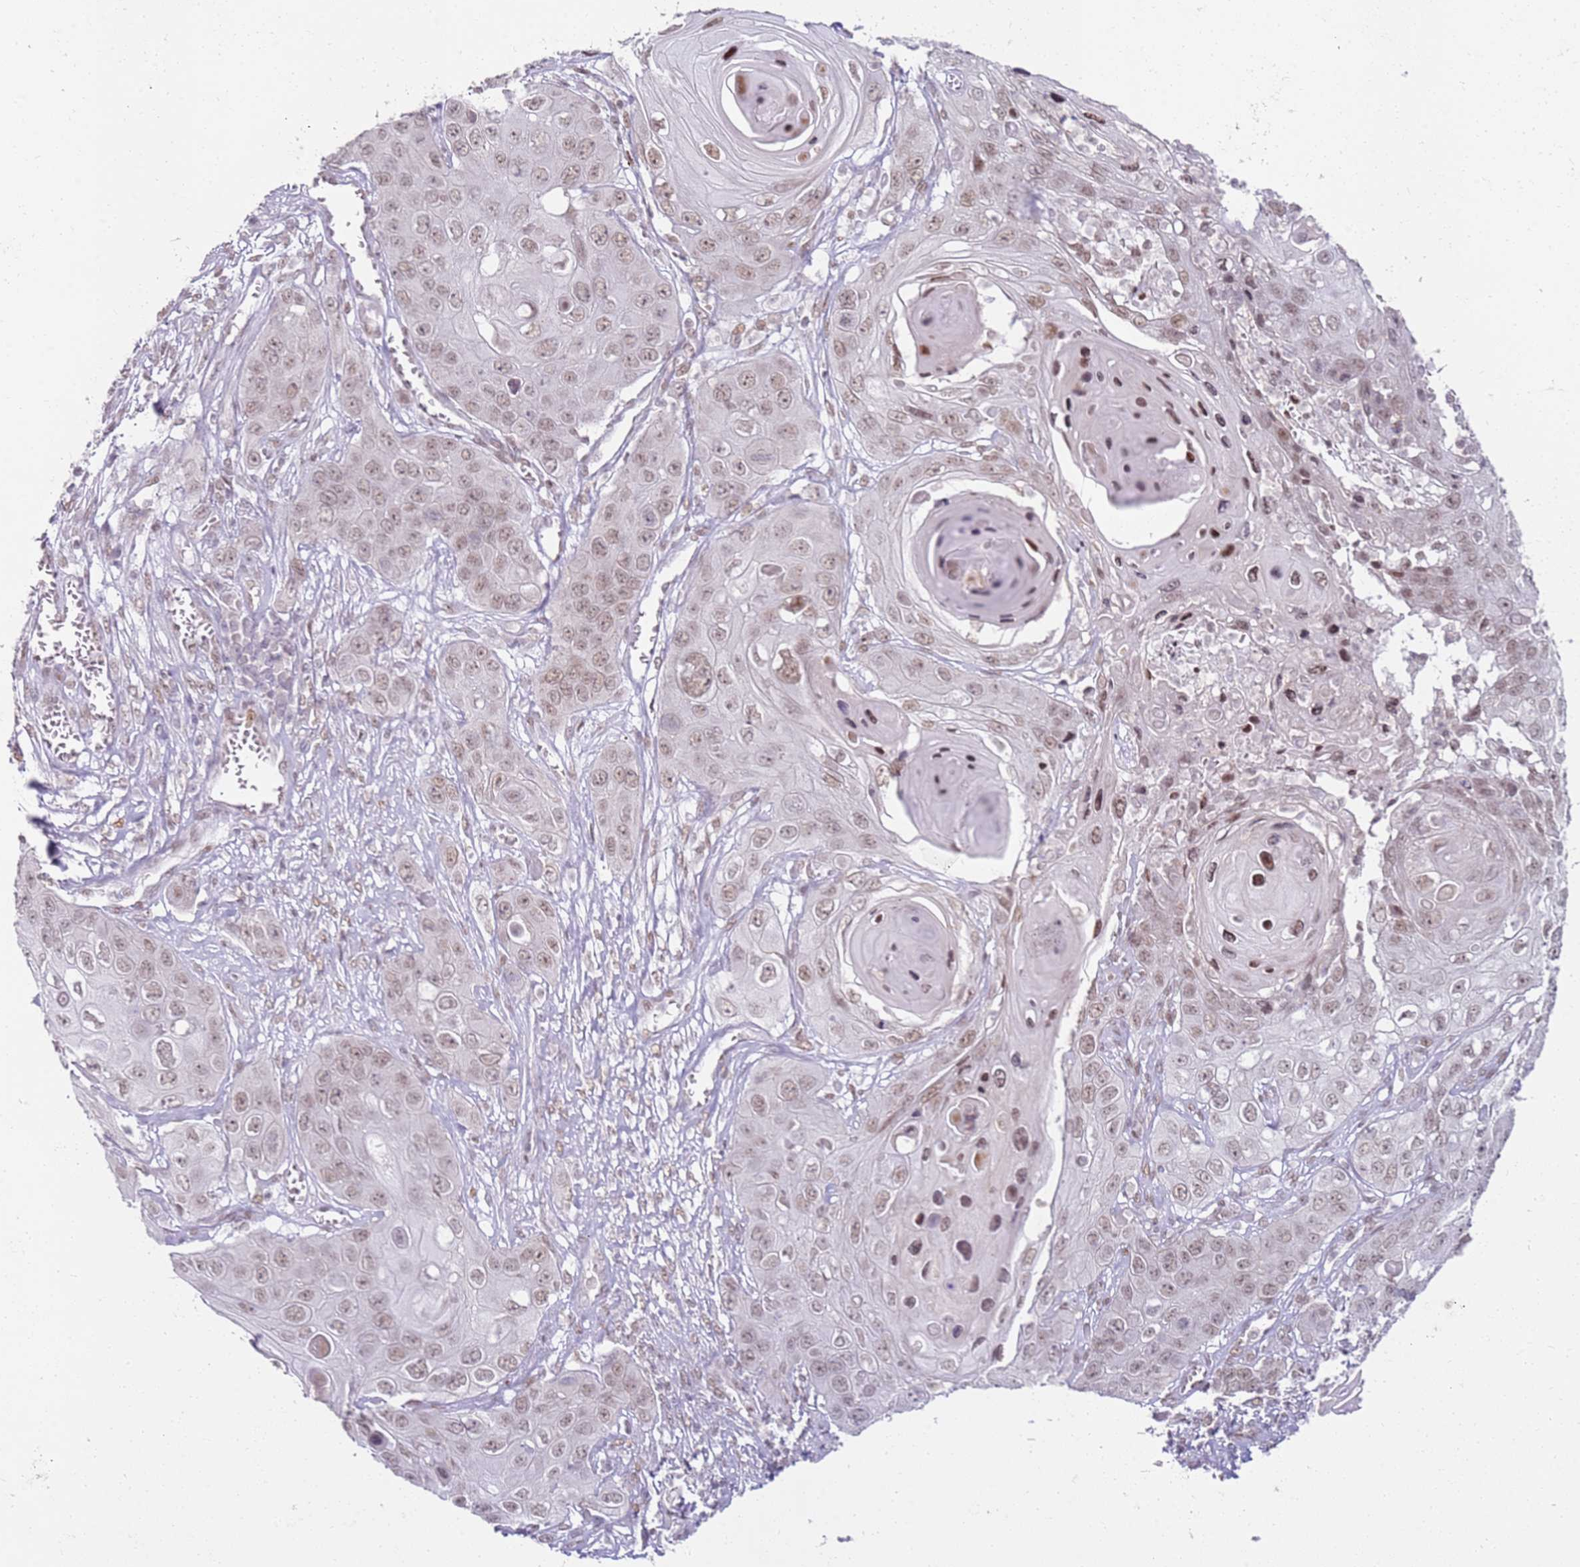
{"staining": {"intensity": "weak", "quantity": ">75%", "location": "nuclear"}, "tissue": "skin cancer", "cell_type": "Tumor cells", "image_type": "cancer", "snomed": [{"axis": "morphology", "description": "Squamous cell carcinoma, NOS"}, {"axis": "topography", "description": "Skin"}], "caption": "DAB (3,3'-diaminobenzidine) immunohistochemical staining of human skin squamous cell carcinoma exhibits weak nuclear protein staining in about >75% of tumor cells.", "gene": "PHC2", "patient": {"sex": "male", "age": 55}}